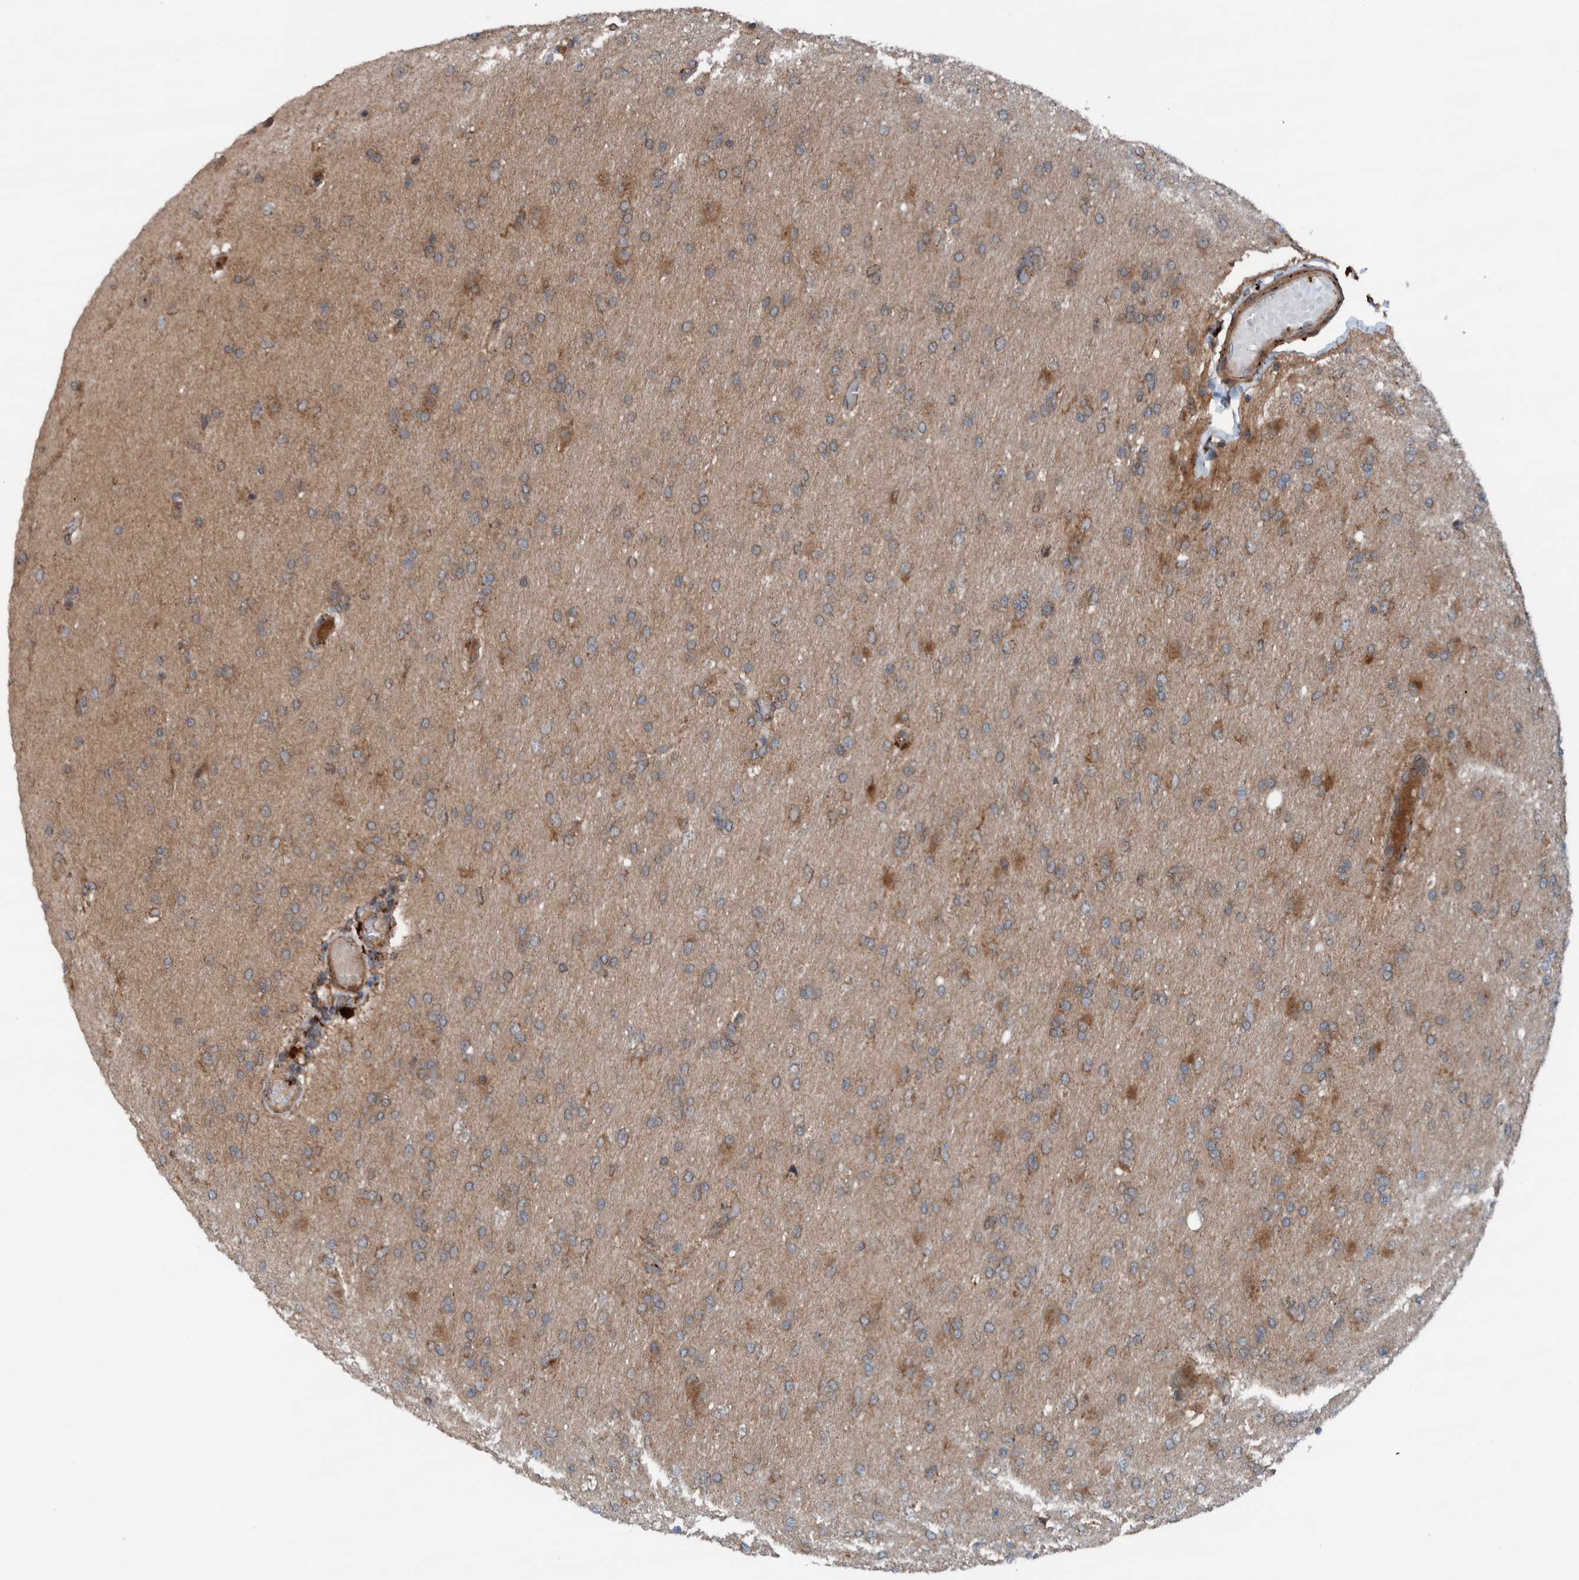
{"staining": {"intensity": "moderate", "quantity": ">75%", "location": "cytoplasmic/membranous"}, "tissue": "glioma", "cell_type": "Tumor cells", "image_type": "cancer", "snomed": [{"axis": "morphology", "description": "Glioma, malignant, High grade"}, {"axis": "topography", "description": "Cerebral cortex"}], "caption": "A medium amount of moderate cytoplasmic/membranous expression is present in approximately >75% of tumor cells in glioma tissue. The staining was performed using DAB (3,3'-diaminobenzidine), with brown indicating positive protein expression. Nuclei are stained blue with hematoxylin.", "gene": "CUEDC1", "patient": {"sex": "female", "age": 36}}